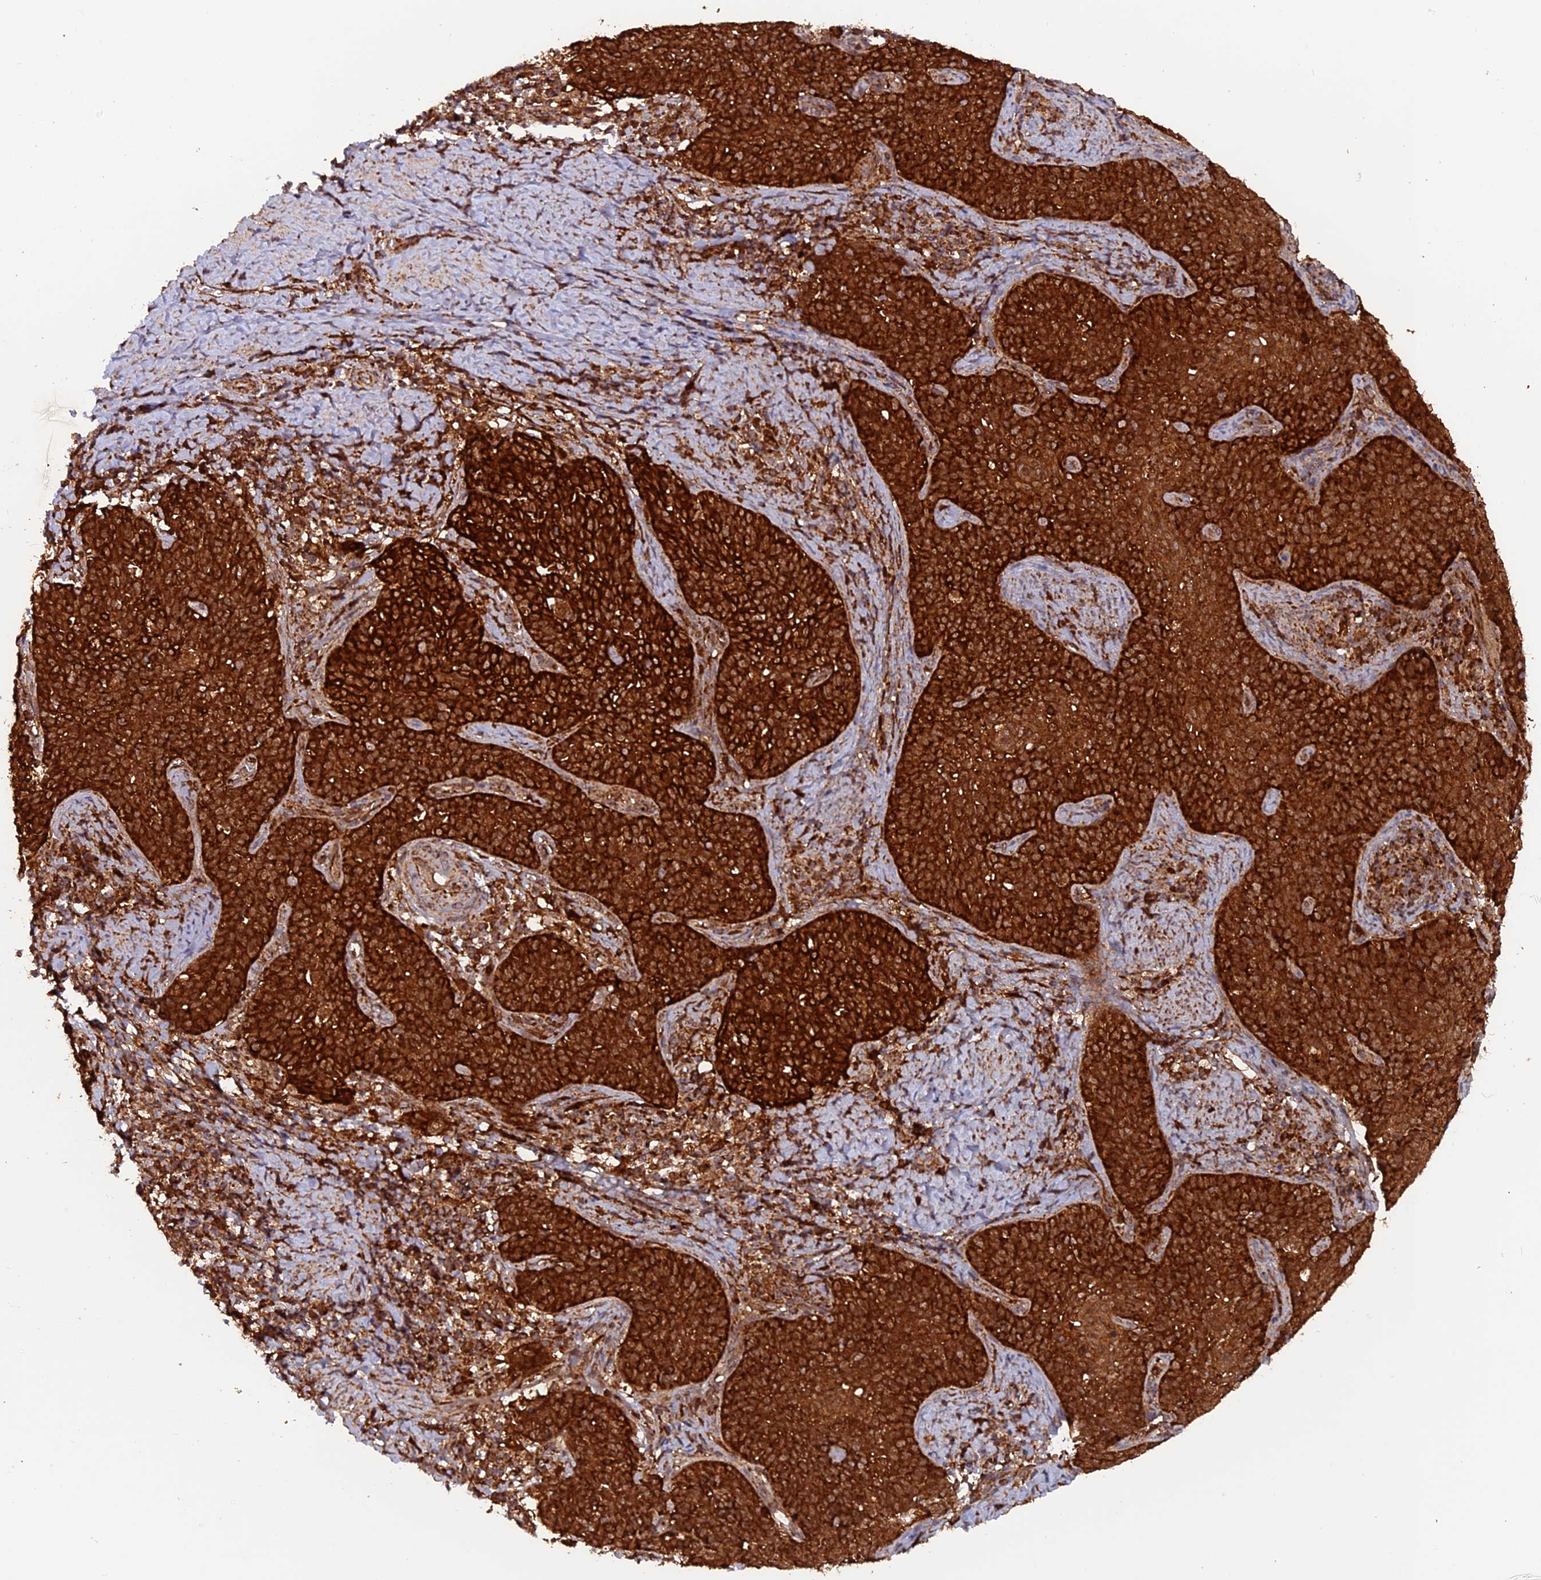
{"staining": {"intensity": "strong", "quantity": ">75%", "location": "cytoplasmic/membranous"}, "tissue": "cervical cancer", "cell_type": "Tumor cells", "image_type": "cancer", "snomed": [{"axis": "morphology", "description": "Normal tissue, NOS"}, {"axis": "morphology", "description": "Squamous cell carcinoma, NOS"}, {"axis": "topography", "description": "Cervix"}], "caption": "A brown stain labels strong cytoplasmic/membranous staining of a protein in squamous cell carcinoma (cervical) tumor cells.", "gene": "DTYMK", "patient": {"sex": "female", "age": 39}}